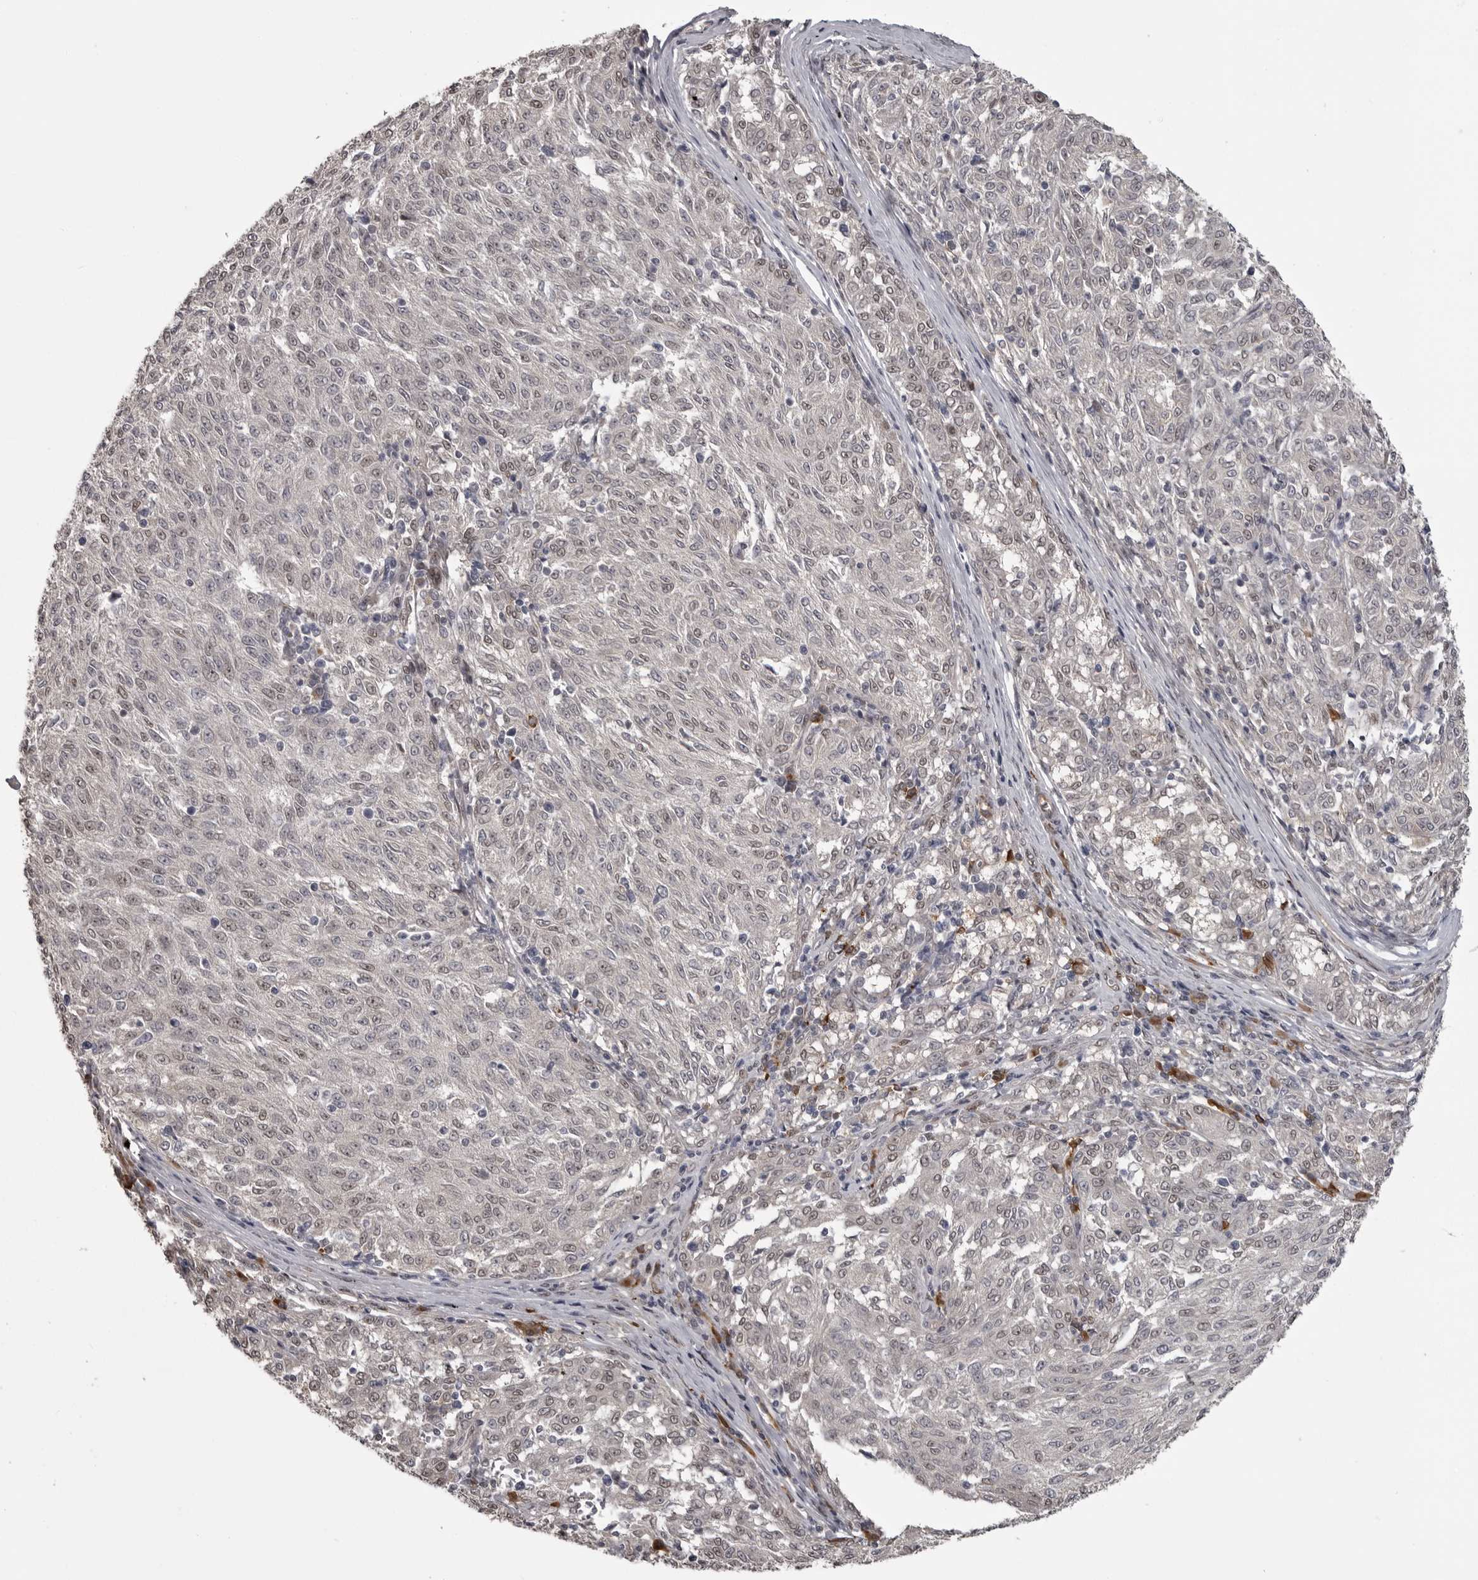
{"staining": {"intensity": "negative", "quantity": "none", "location": "none"}, "tissue": "melanoma", "cell_type": "Tumor cells", "image_type": "cancer", "snomed": [{"axis": "morphology", "description": "Malignant melanoma, NOS"}, {"axis": "topography", "description": "Skin"}], "caption": "The micrograph exhibits no significant expression in tumor cells of melanoma.", "gene": "SNX16", "patient": {"sex": "female", "age": 72}}